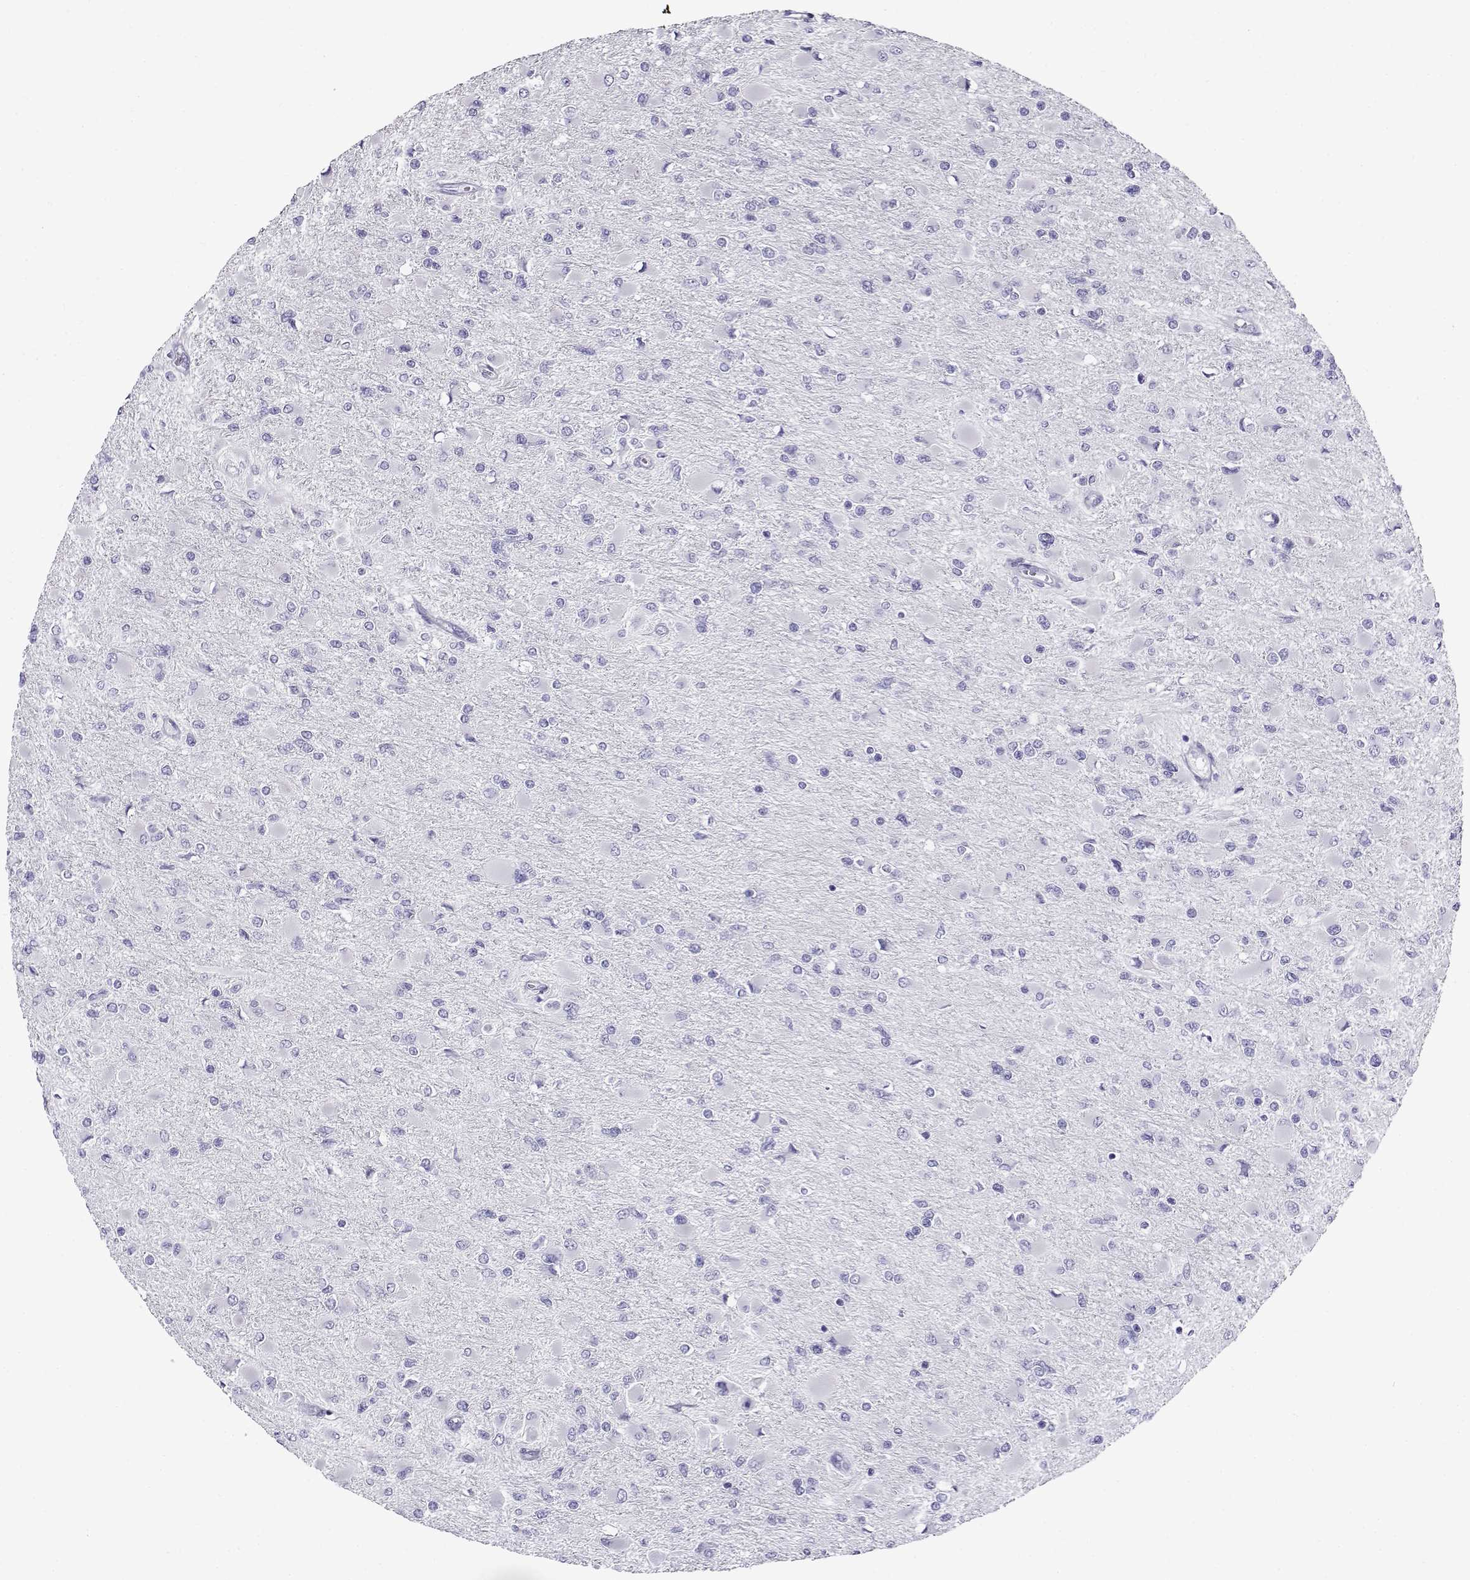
{"staining": {"intensity": "negative", "quantity": "none", "location": "none"}, "tissue": "glioma", "cell_type": "Tumor cells", "image_type": "cancer", "snomed": [{"axis": "morphology", "description": "Glioma, malignant, High grade"}, {"axis": "topography", "description": "Cerebral cortex"}], "caption": "Malignant glioma (high-grade) stained for a protein using IHC shows no expression tumor cells.", "gene": "CABS1", "patient": {"sex": "female", "age": 36}}